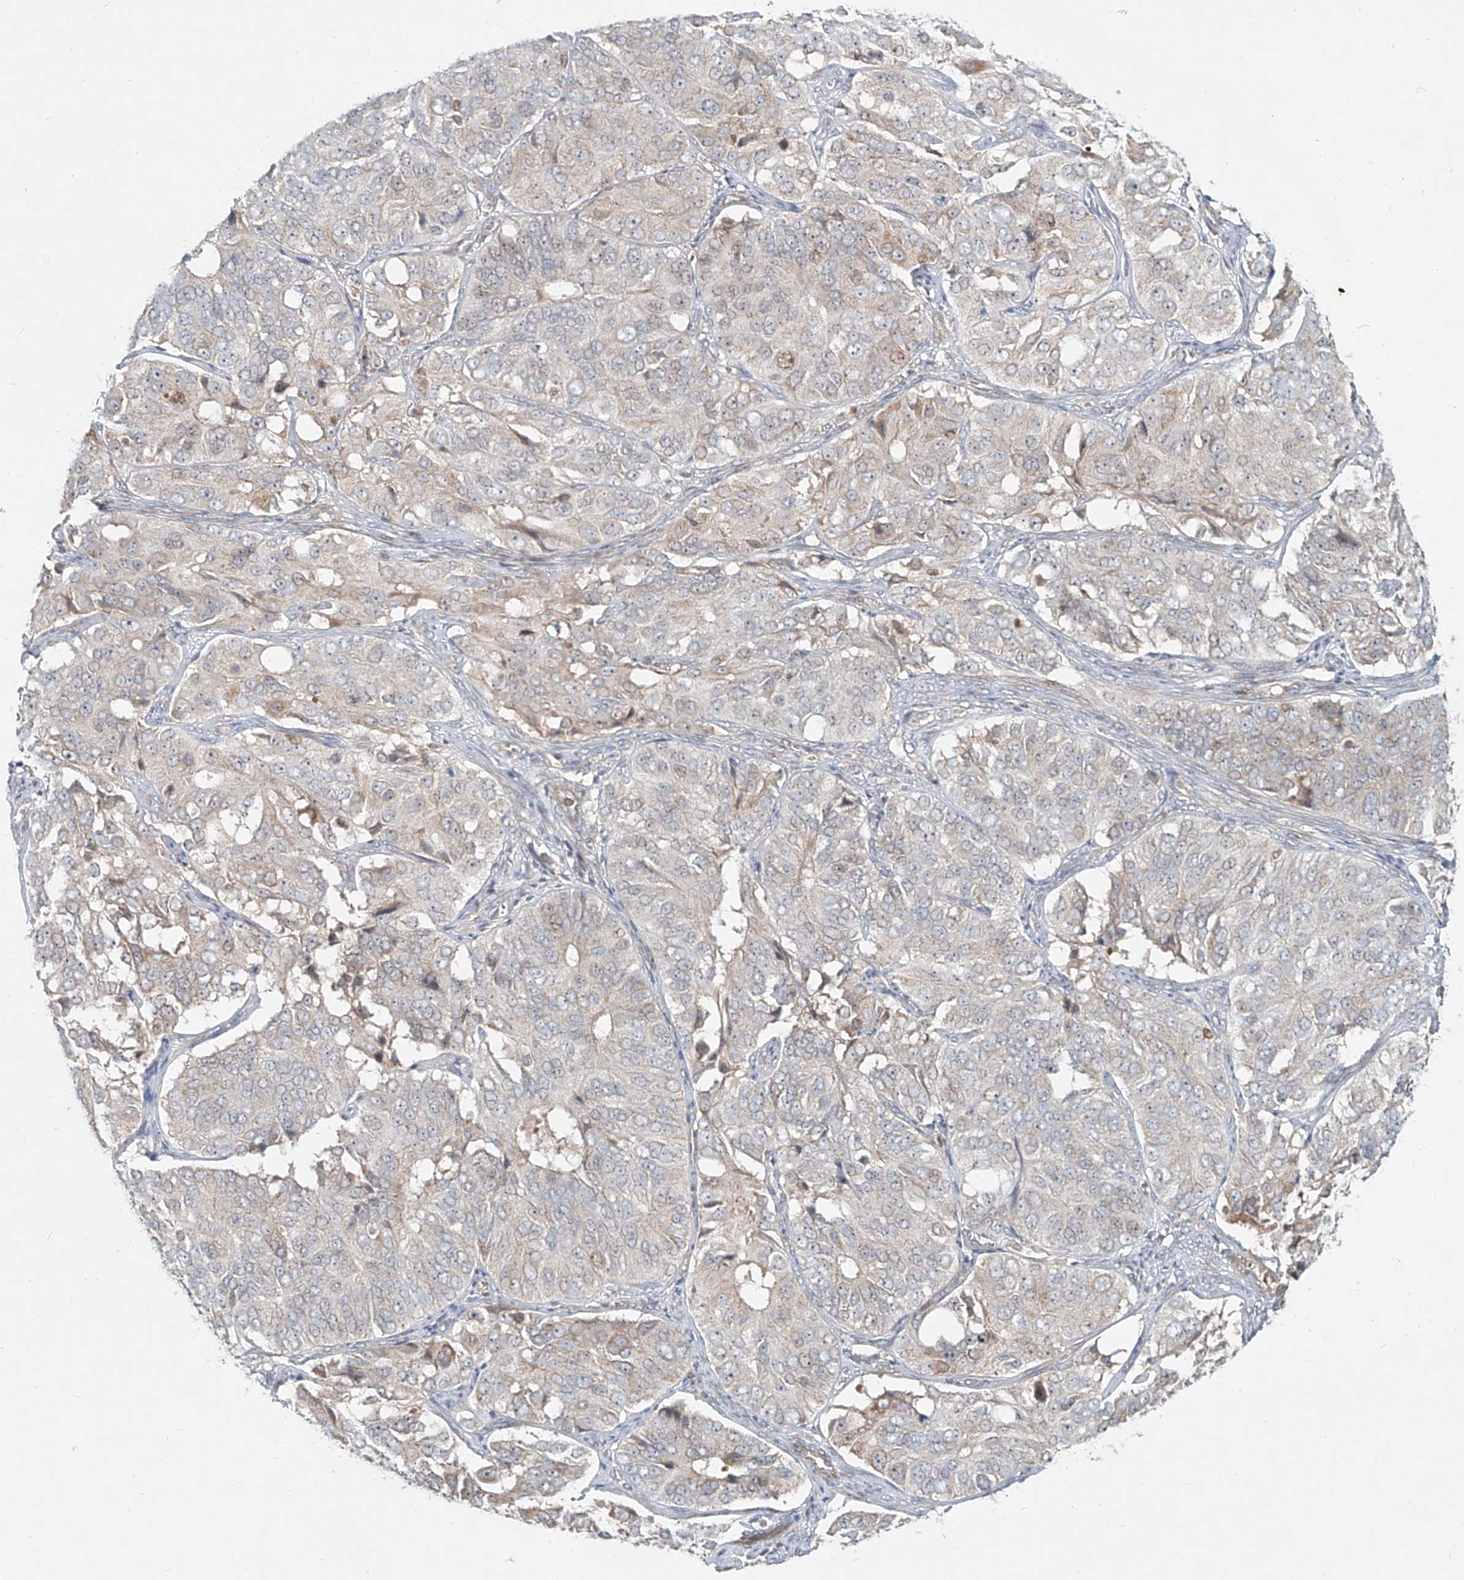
{"staining": {"intensity": "weak", "quantity": "<25%", "location": "nuclear"}, "tissue": "ovarian cancer", "cell_type": "Tumor cells", "image_type": "cancer", "snomed": [{"axis": "morphology", "description": "Carcinoma, endometroid"}, {"axis": "topography", "description": "Ovary"}], "caption": "Immunohistochemistry (IHC) of human ovarian cancer (endometroid carcinoma) reveals no expression in tumor cells. The staining is performed using DAB (3,3'-diaminobenzidine) brown chromogen with nuclei counter-stained in using hematoxylin.", "gene": "FGD2", "patient": {"sex": "female", "age": 51}}